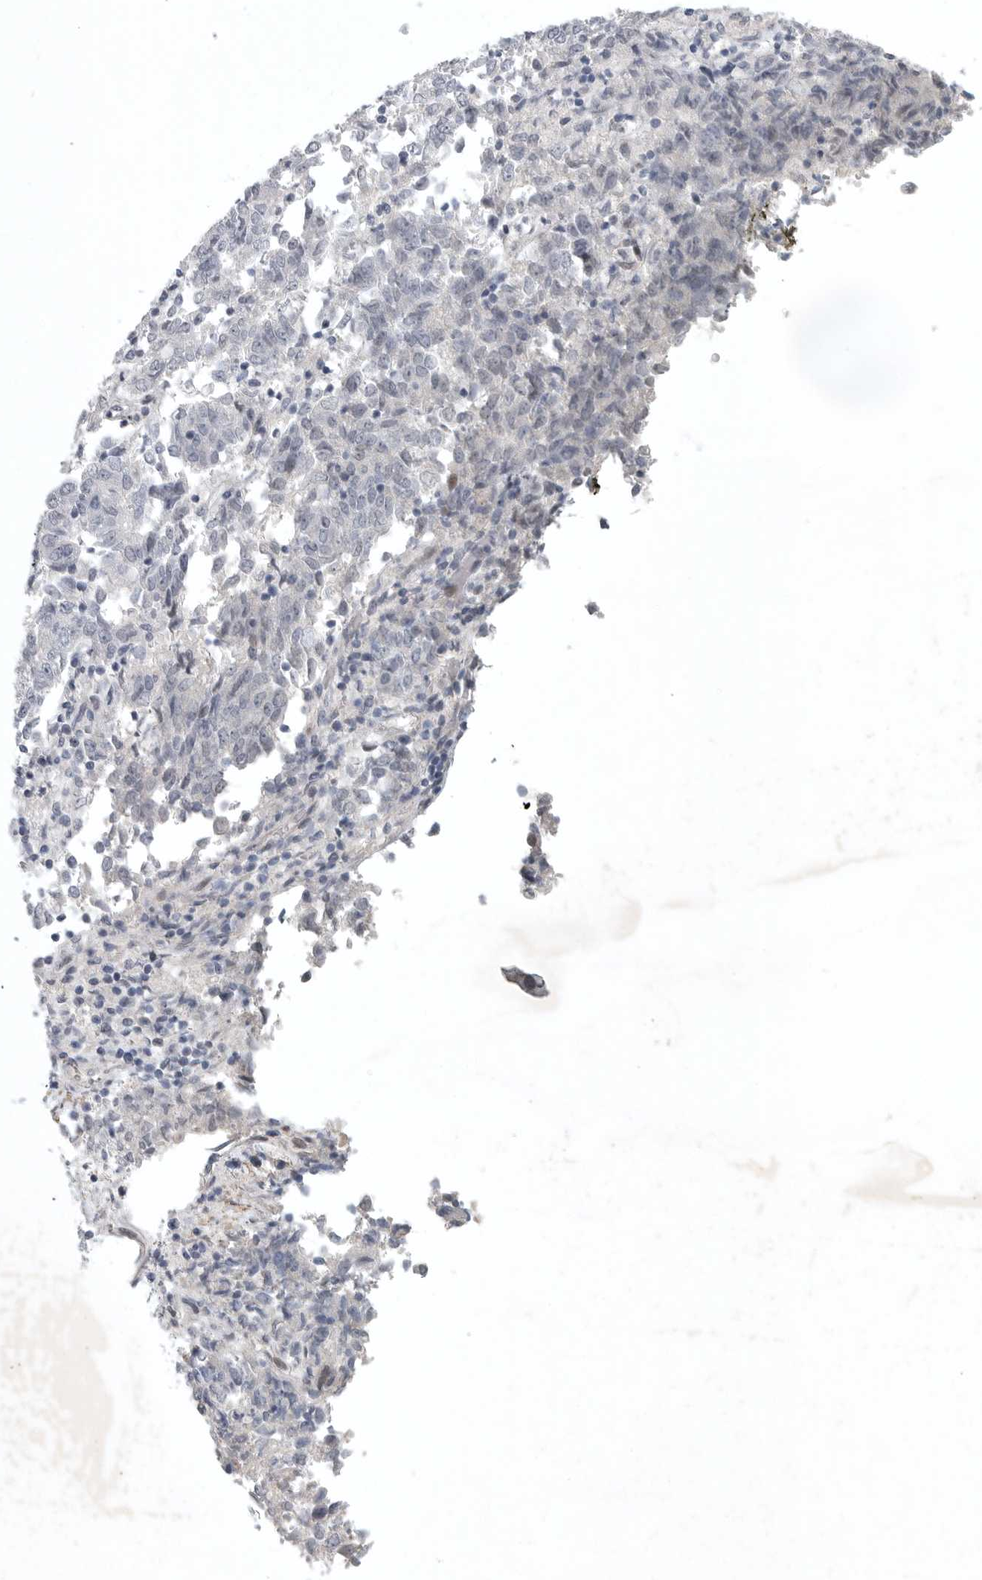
{"staining": {"intensity": "negative", "quantity": "none", "location": "none"}, "tissue": "endometrial cancer", "cell_type": "Tumor cells", "image_type": "cancer", "snomed": [{"axis": "morphology", "description": "Adenocarcinoma, NOS"}, {"axis": "topography", "description": "Endometrium"}], "caption": "An image of human endometrial cancer is negative for staining in tumor cells. Nuclei are stained in blue.", "gene": "TNR", "patient": {"sex": "female", "age": 80}}